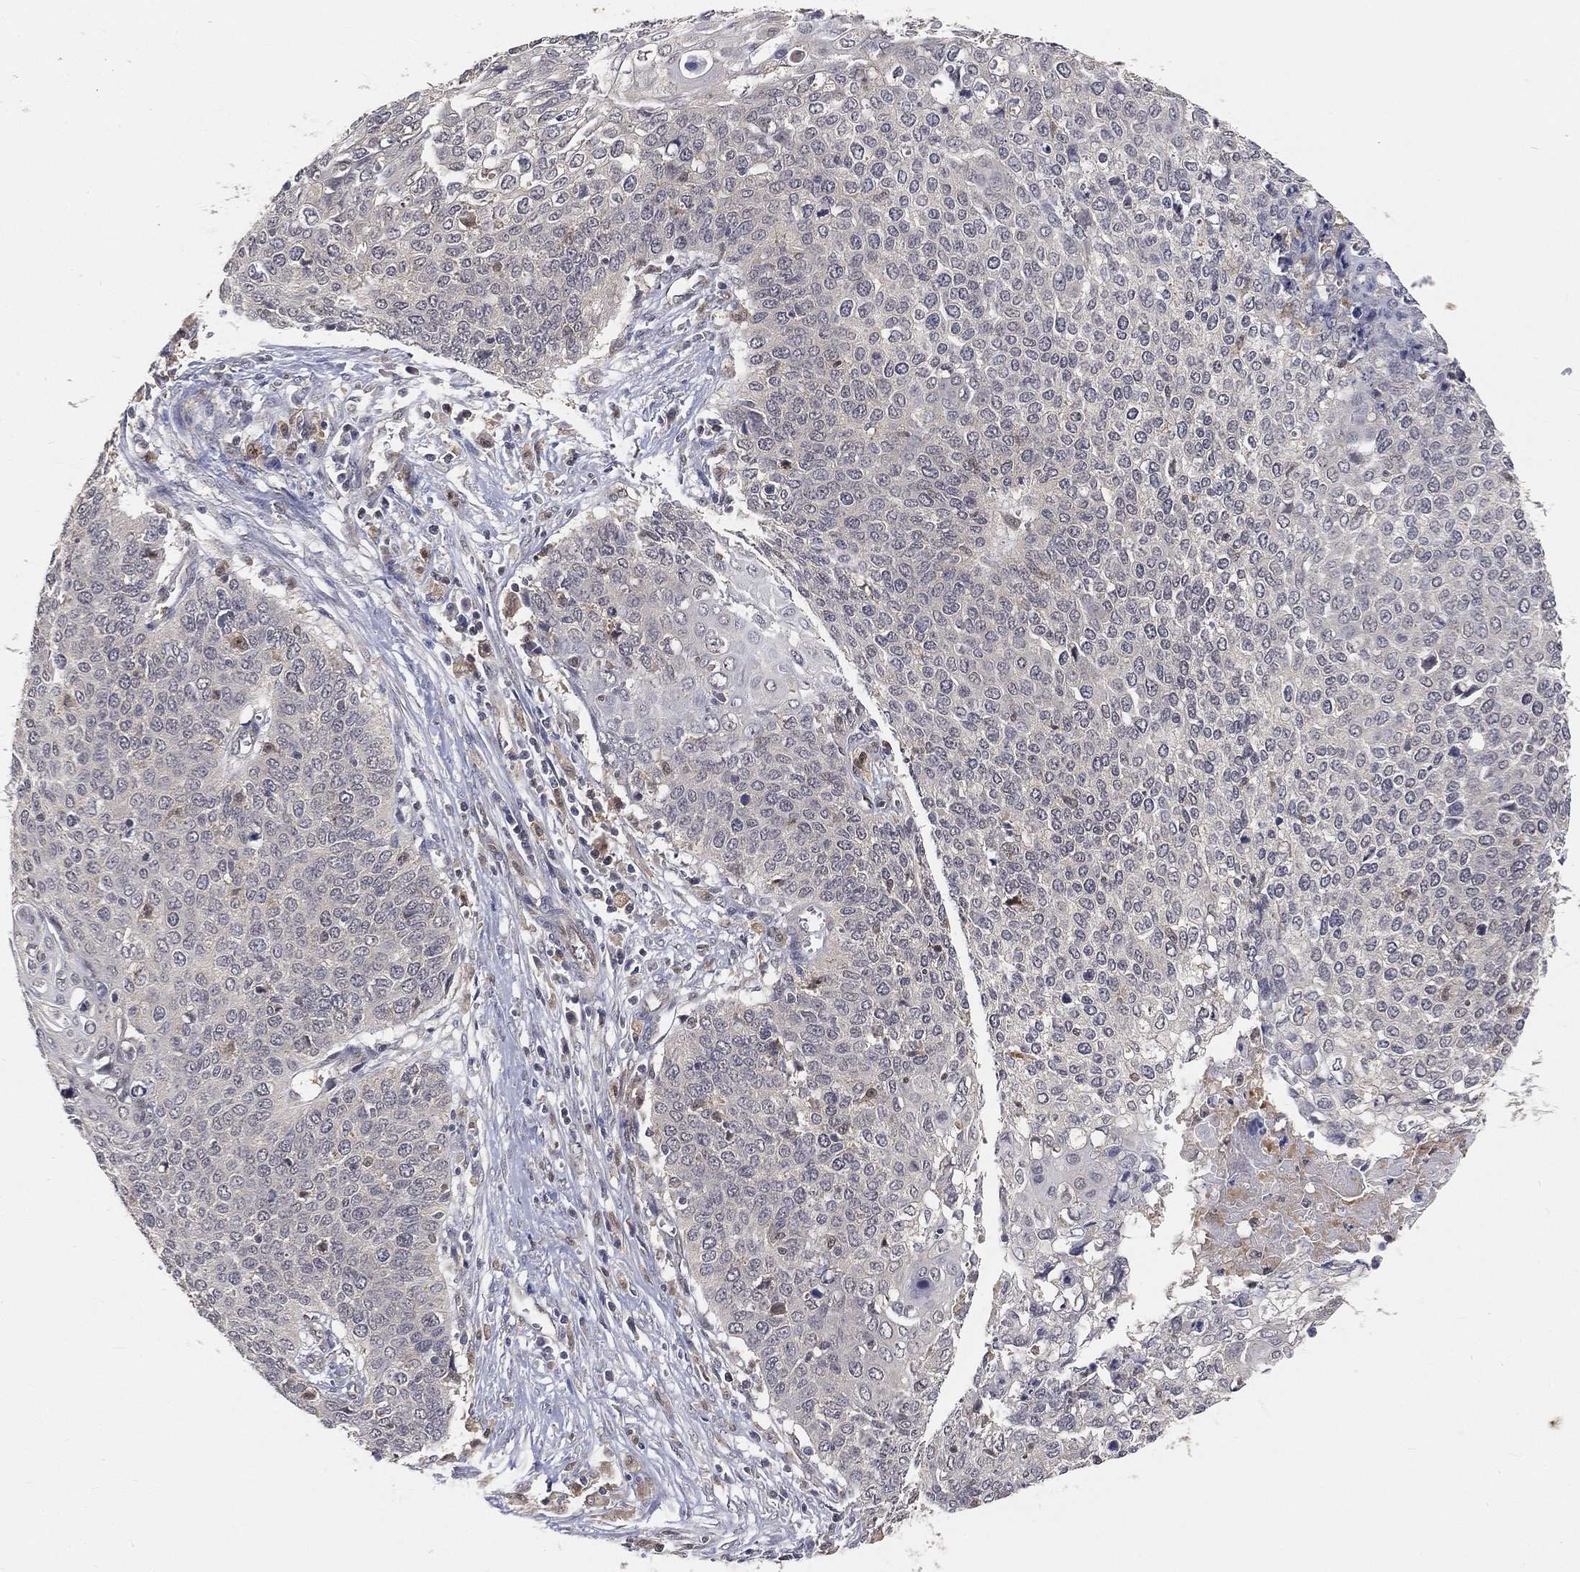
{"staining": {"intensity": "negative", "quantity": "none", "location": "none"}, "tissue": "cervical cancer", "cell_type": "Tumor cells", "image_type": "cancer", "snomed": [{"axis": "morphology", "description": "Squamous cell carcinoma, NOS"}, {"axis": "topography", "description": "Cervix"}], "caption": "Tumor cells are negative for brown protein staining in cervical squamous cell carcinoma. Brightfield microscopy of immunohistochemistry stained with DAB (3,3'-diaminobenzidine) (brown) and hematoxylin (blue), captured at high magnification.", "gene": "MAPK1", "patient": {"sex": "female", "age": 39}}